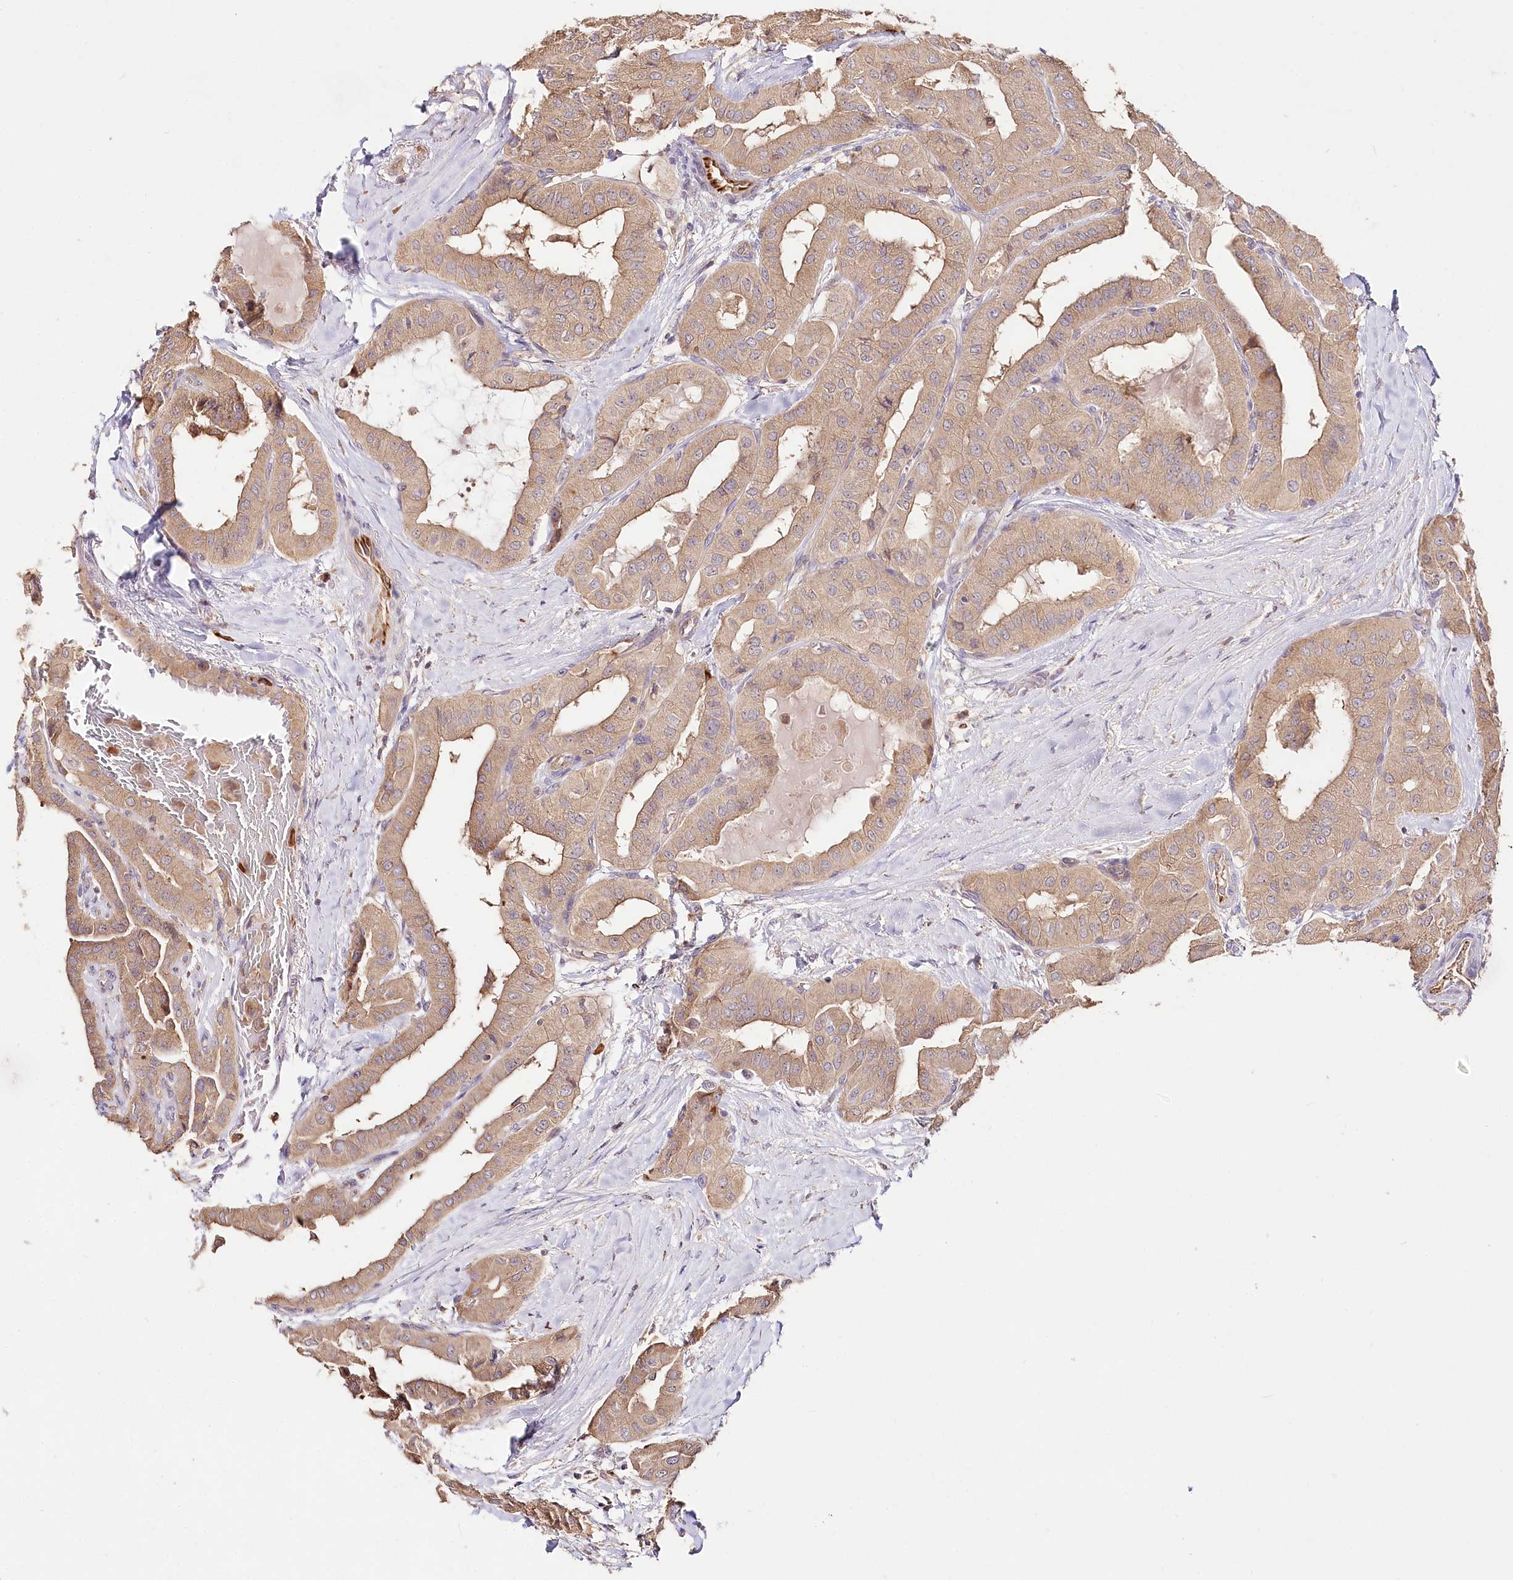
{"staining": {"intensity": "moderate", "quantity": ">75%", "location": "cytoplasmic/membranous"}, "tissue": "thyroid cancer", "cell_type": "Tumor cells", "image_type": "cancer", "snomed": [{"axis": "morphology", "description": "Papillary adenocarcinoma, NOS"}, {"axis": "topography", "description": "Thyroid gland"}], "caption": "Brown immunohistochemical staining in human thyroid cancer displays moderate cytoplasmic/membranous expression in about >75% of tumor cells.", "gene": "DMXL1", "patient": {"sex": "female", "age": 59}}